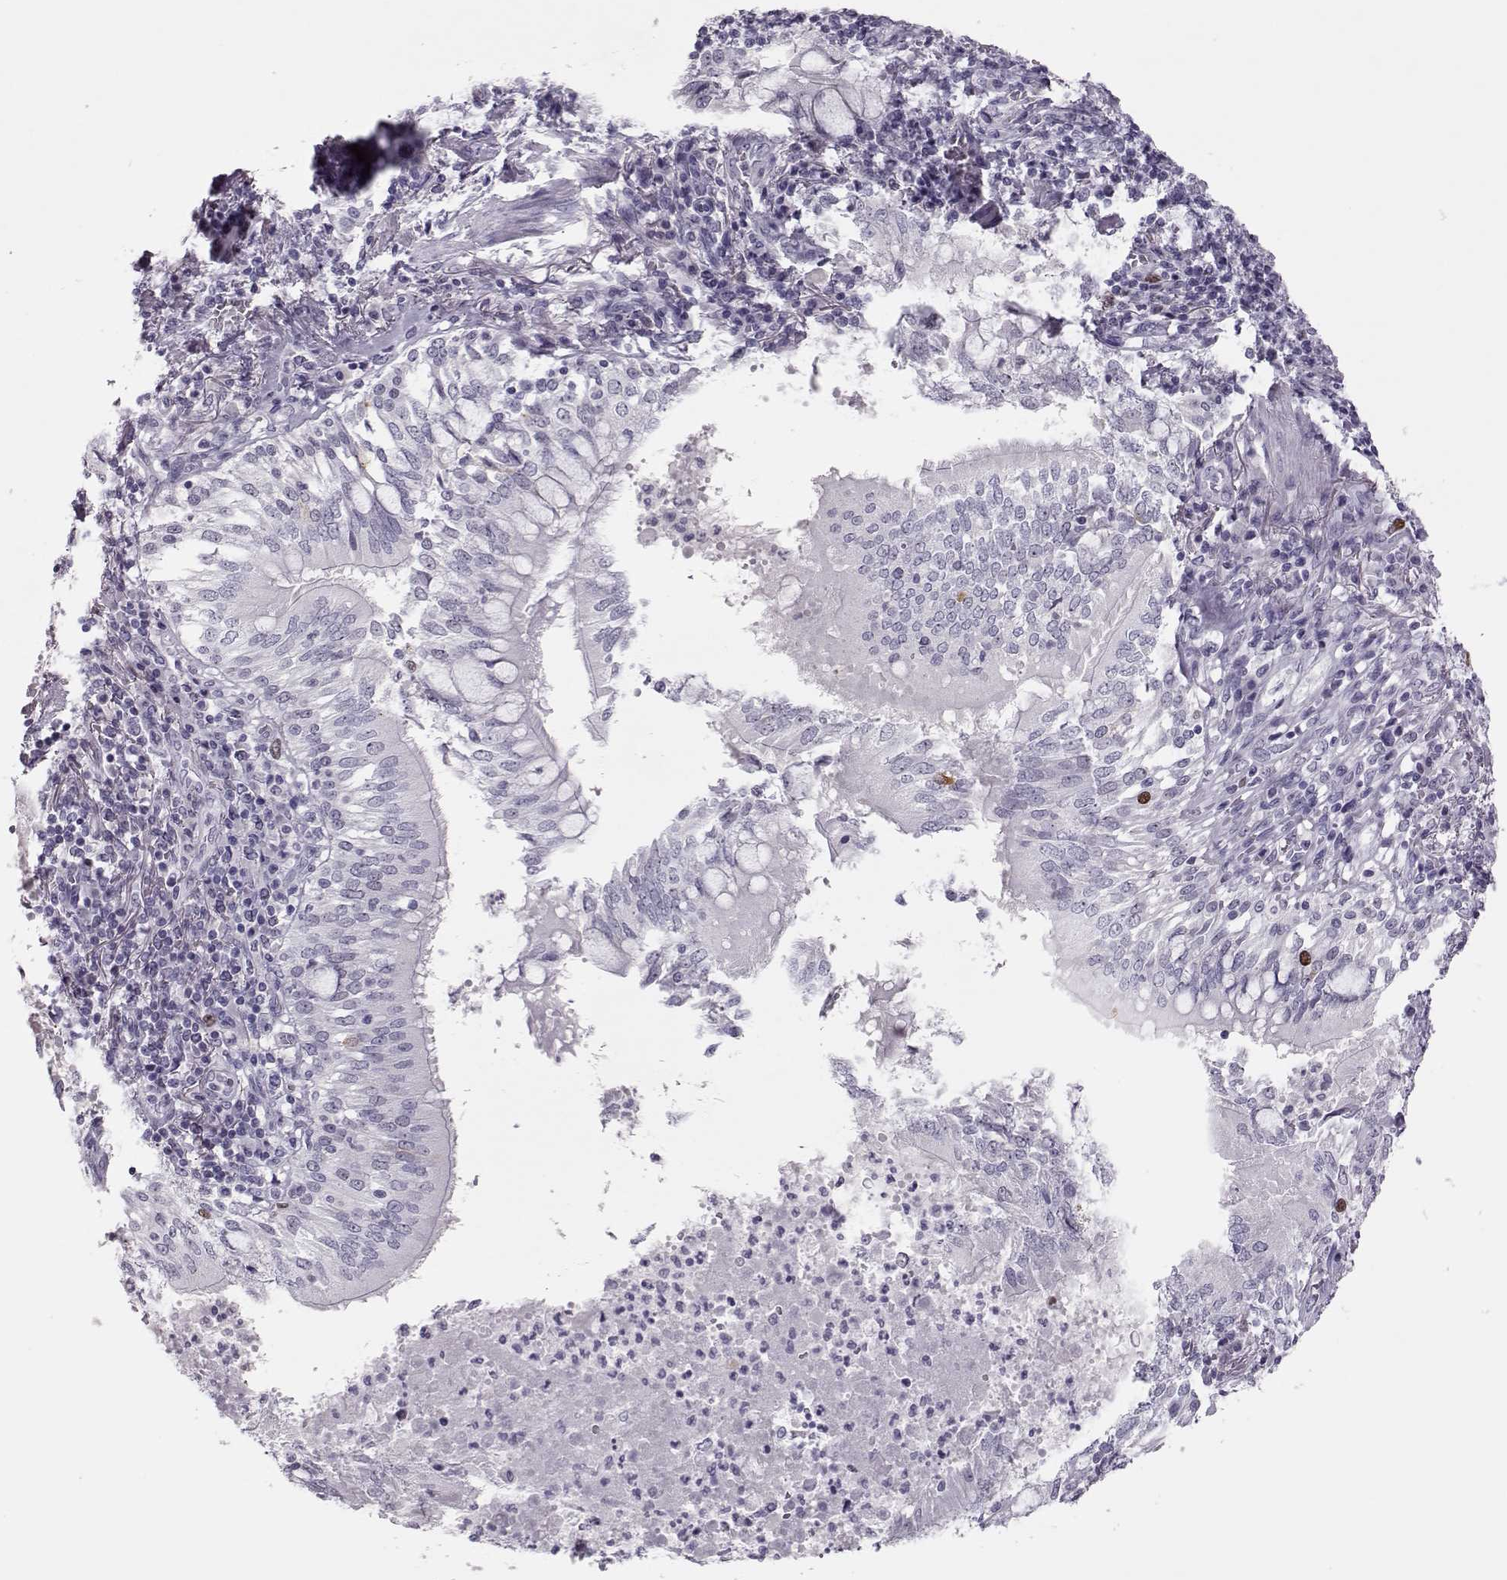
{"staining": {"intensity": "negative", "quantity": "none", "location": "none"}, "tissue": "lung cancer", "cell_type": "Tumor cells", "image_type": "cancer", "snomed": [{"axis": "morphology", "description": "Normal tissue, NOS"}, {"axis": "morphology", "description": "Squamous cell carcinoma, NOS"}, {"axis": "topography", "description": "Bronchus"}, {"axis": "topography", "description": "Lung"}], "caption": "Immunohistochemistry (IHC) of human lung cancer (squamous cell carcinoma) exhibits no positivity in tumor cells.", "gene": "SGO1", "patient": {"sex": "male", "age": 64}}